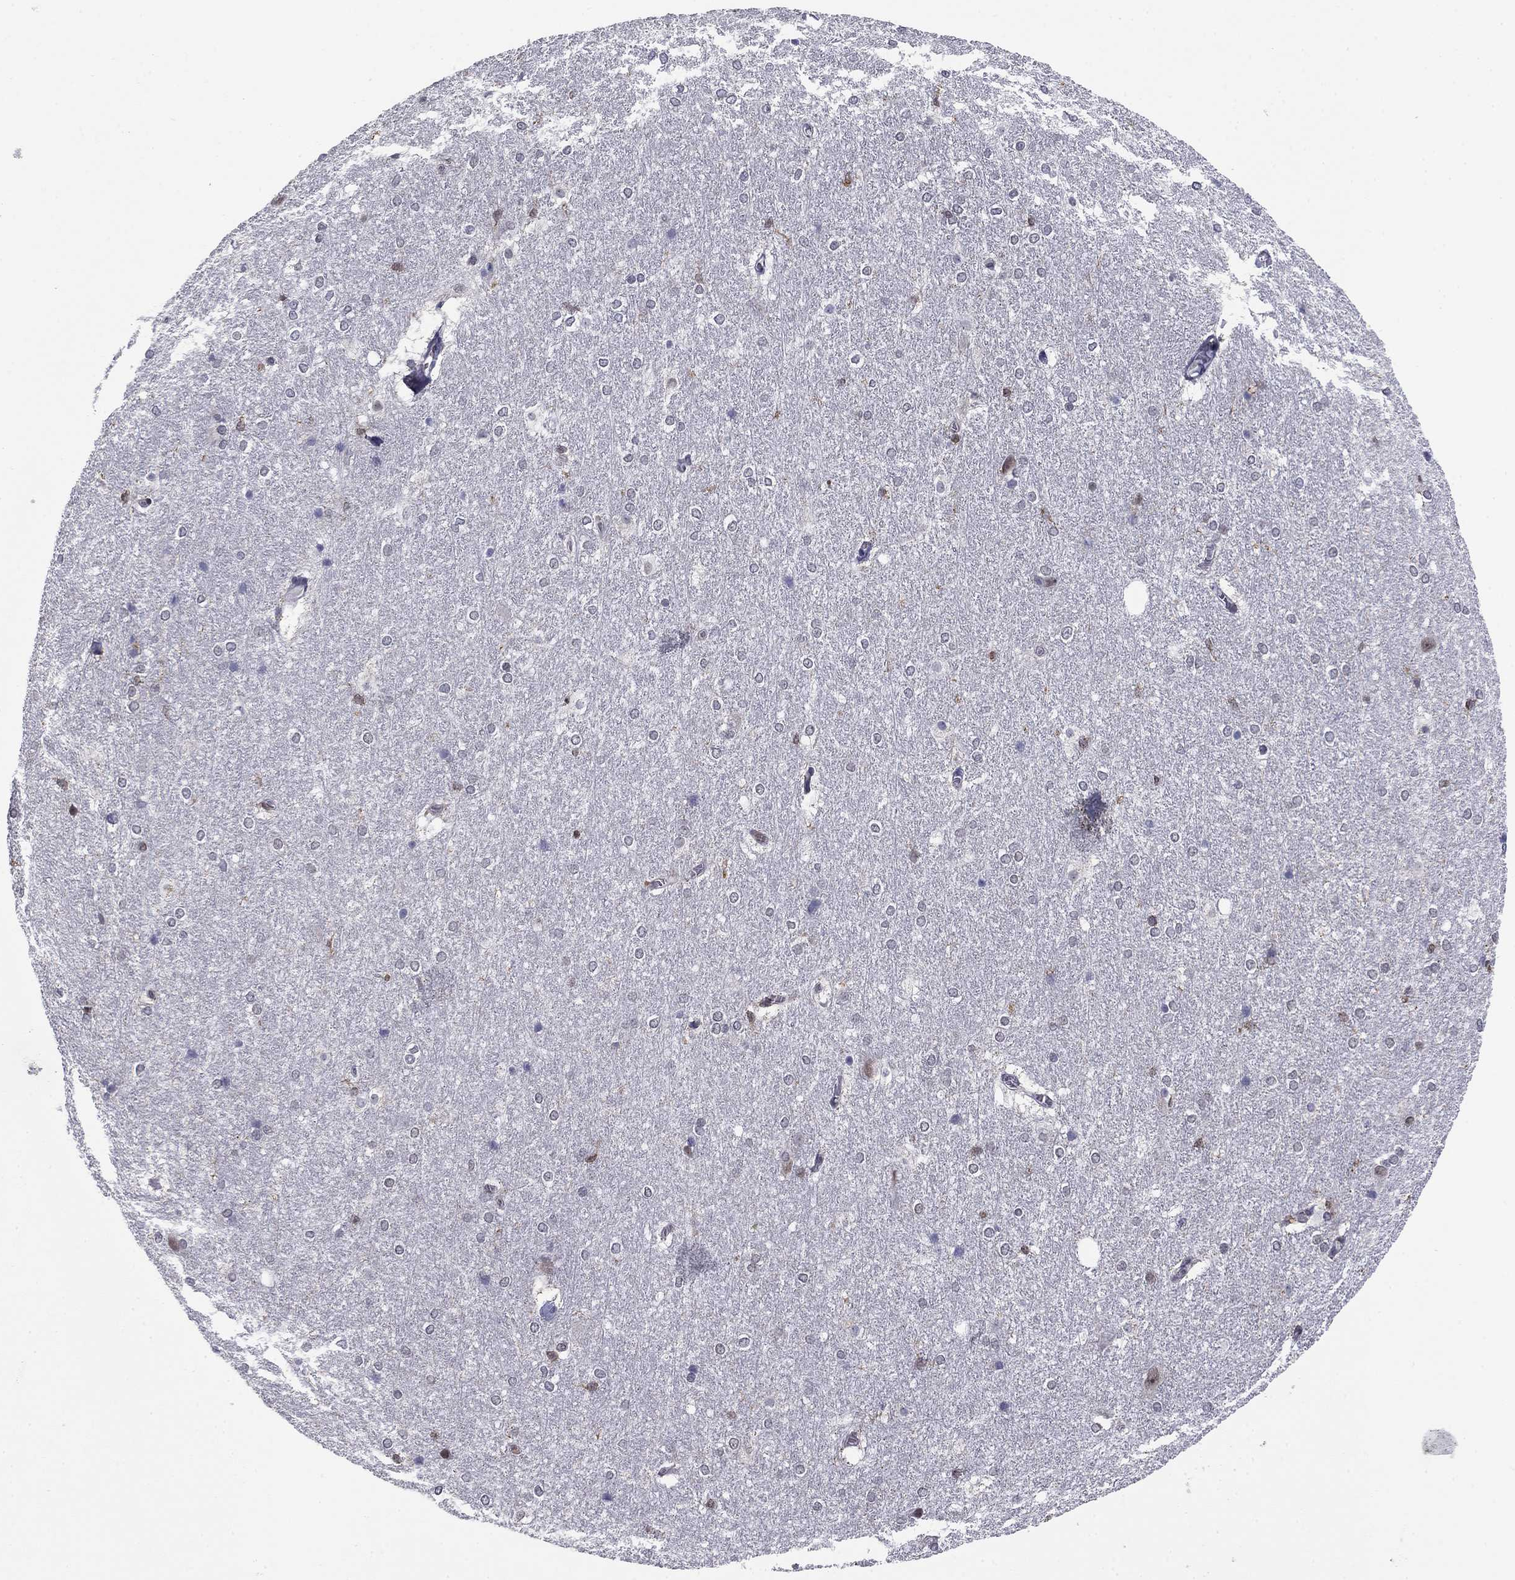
{"staining": {"intensity": "negative", "quantity": "none", "location": "none"}, "tissue": "hippocampus", "cell_type": "Glial cells", "image_type": "normal", "snomed": [{"axis": "morphology", "description": "Normal tissue, NOS"}, {"axis": "topography", "description": "Cerebral cortex"}, {"axis": "topography", "description": "Hippocampus"}], "caption": "Protein analysis of benign hippocampus displays no significant expression in glial cells.", "gene": "PLCB2", "patient": {"sex": "female", "age": 19}}